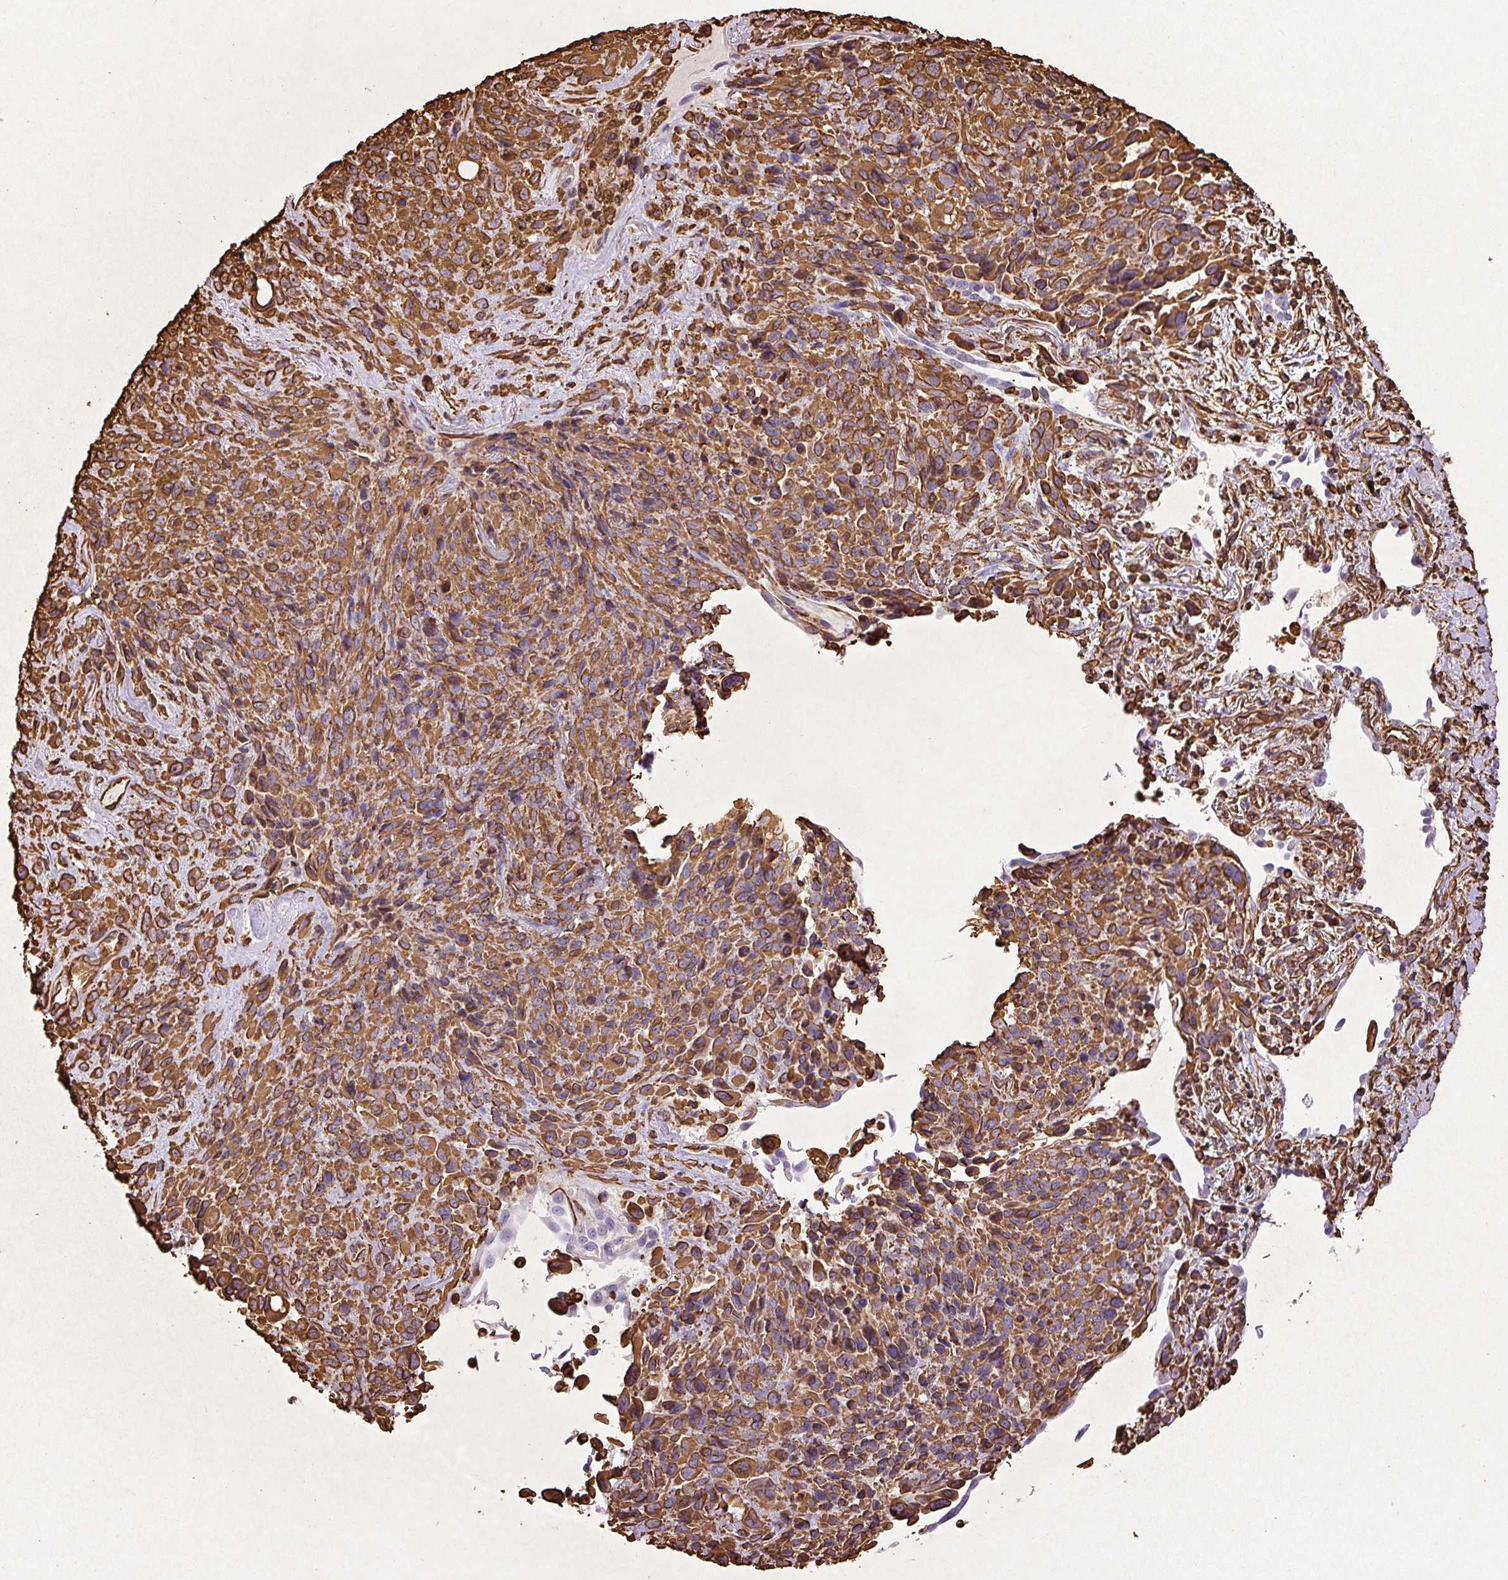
{"staining": {"intensity": "moderate", "quantity": ">75%", "location": "cytoplasmic/membranous"}, "tissue": "melanoma", "cell_type": "Tumor cells", "image_type": "cancer", "snomed": [{"axis": "morphology", "description": "Malignant melanoma, Metastatic site"}, {"axis": "topography", "description": "Lung"}], "caption": "Brown immunohistochemical staining in human melanoma exhibits moderate cytoplasmic/membranous positivity in approximately >75% of tumor cells.", "gene": "VIM", "patient": {"sex": "male", "age": 48}}